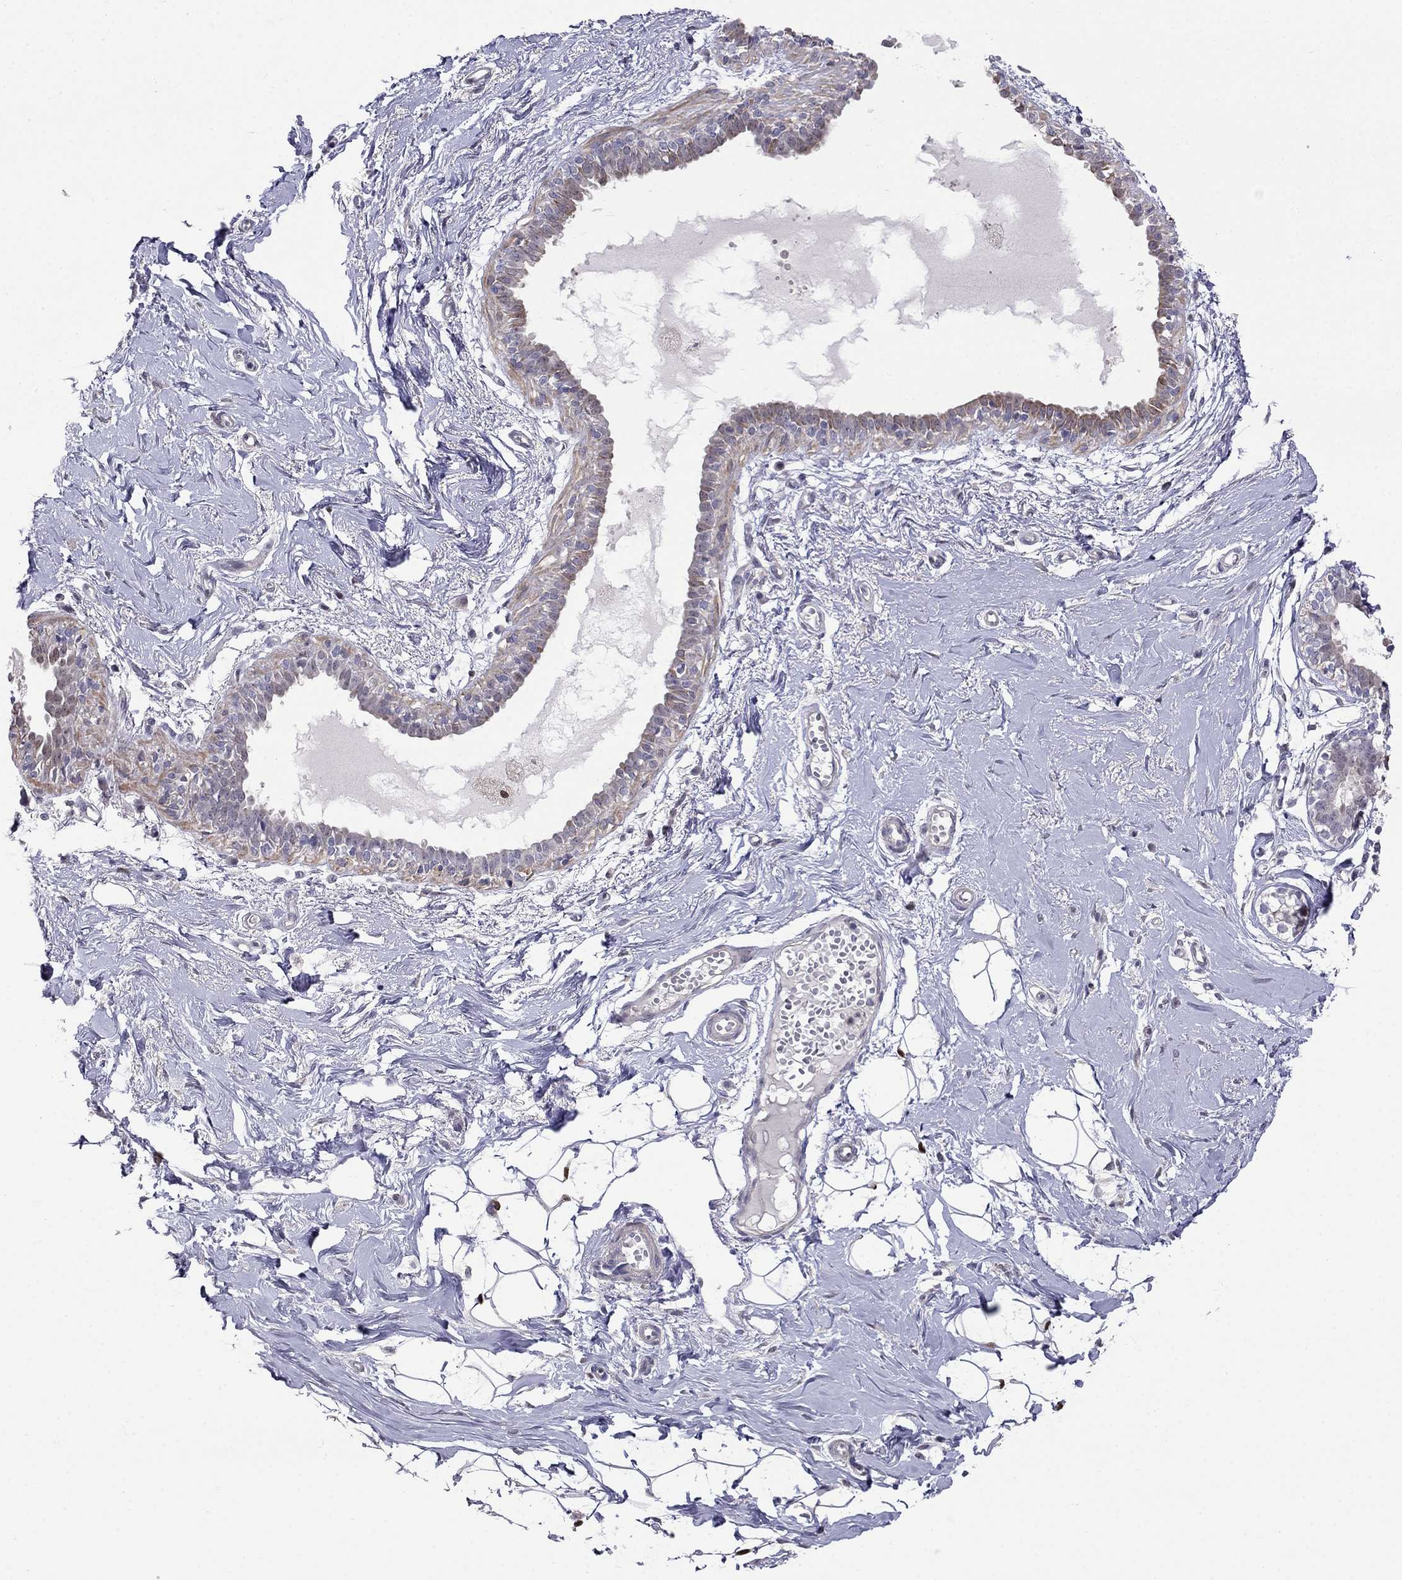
{"staining": {"intensity": "negative", "quantity": "none", "location": "none"}, "tissue": "breast", "cell_type": "Adipocytes", "image_type": "normal", "snomed": [{"axis": "morphology", "description": "Normal tissue, NOS"}, {"axis": "topography", "description": "Breast"}], "caption": "This is a photomicrograph of immunohistochemistry (IHC) staining of unremarkable breast, which shows no staining in adipocytes.", "gene": "LRRC39", "patient": {"sex": "female", "age": 49}}